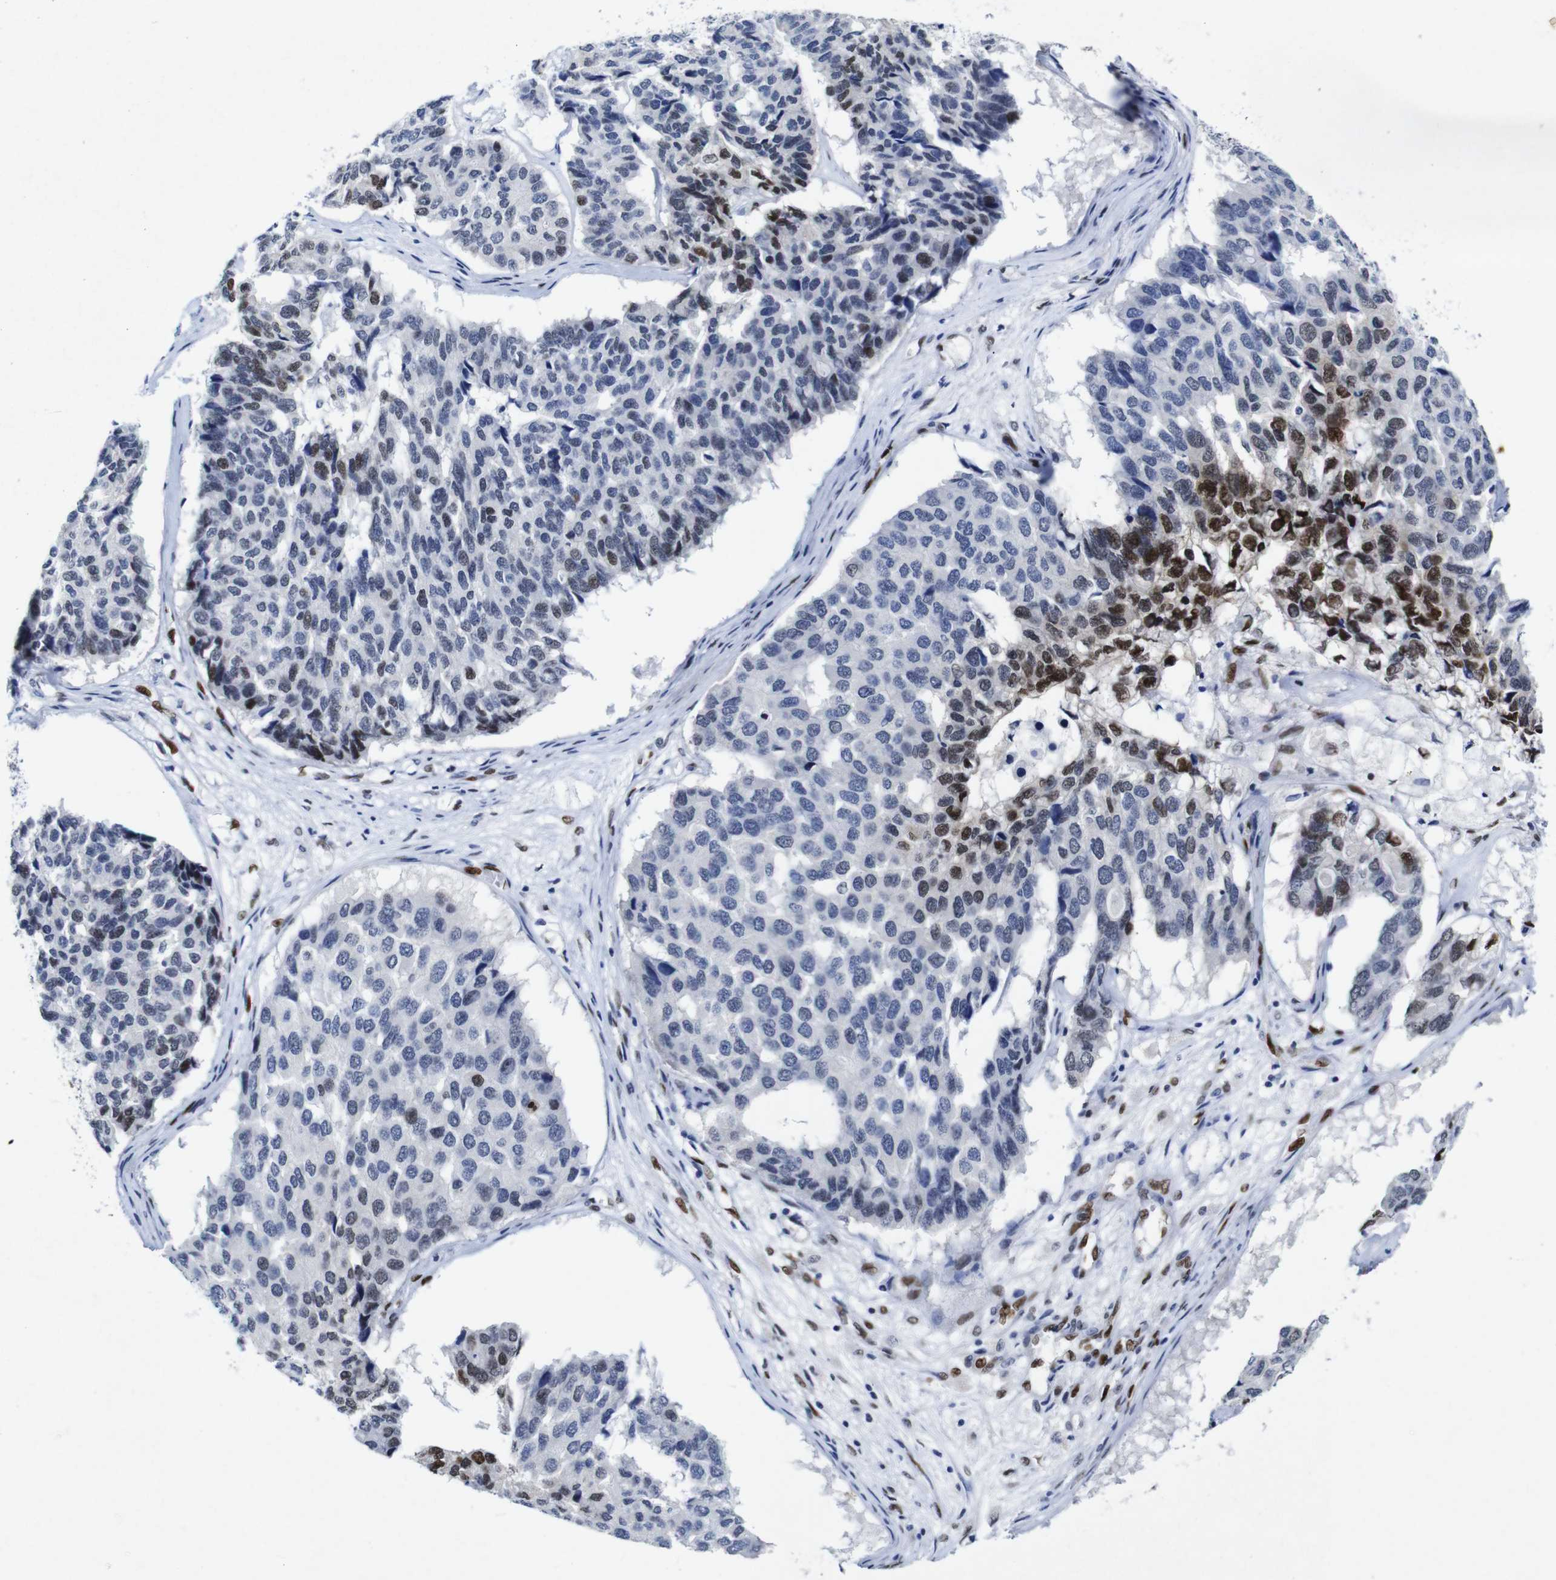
{"staining": {"intensity": "strong", "quantity": "25%-75%", "location": "nuclear"}, "tissue": "pancreatic cancer", "cell_type": "Tumor cells", "image_type": "cancer", "snomed": [{"axis": "morphology", "description": "Adenocarcinoma, NOS"}, {"axis": "topography", "description": "Pancreas"}], "caption": "Human adenocarcinoma (pancreatic) stained for a protein (brown) shows strong nuclear positive positivity in approximately 25%-75% of tumor cells.", "gene": "FOSL2", "patient": {"sex": "male", "age": 50}}